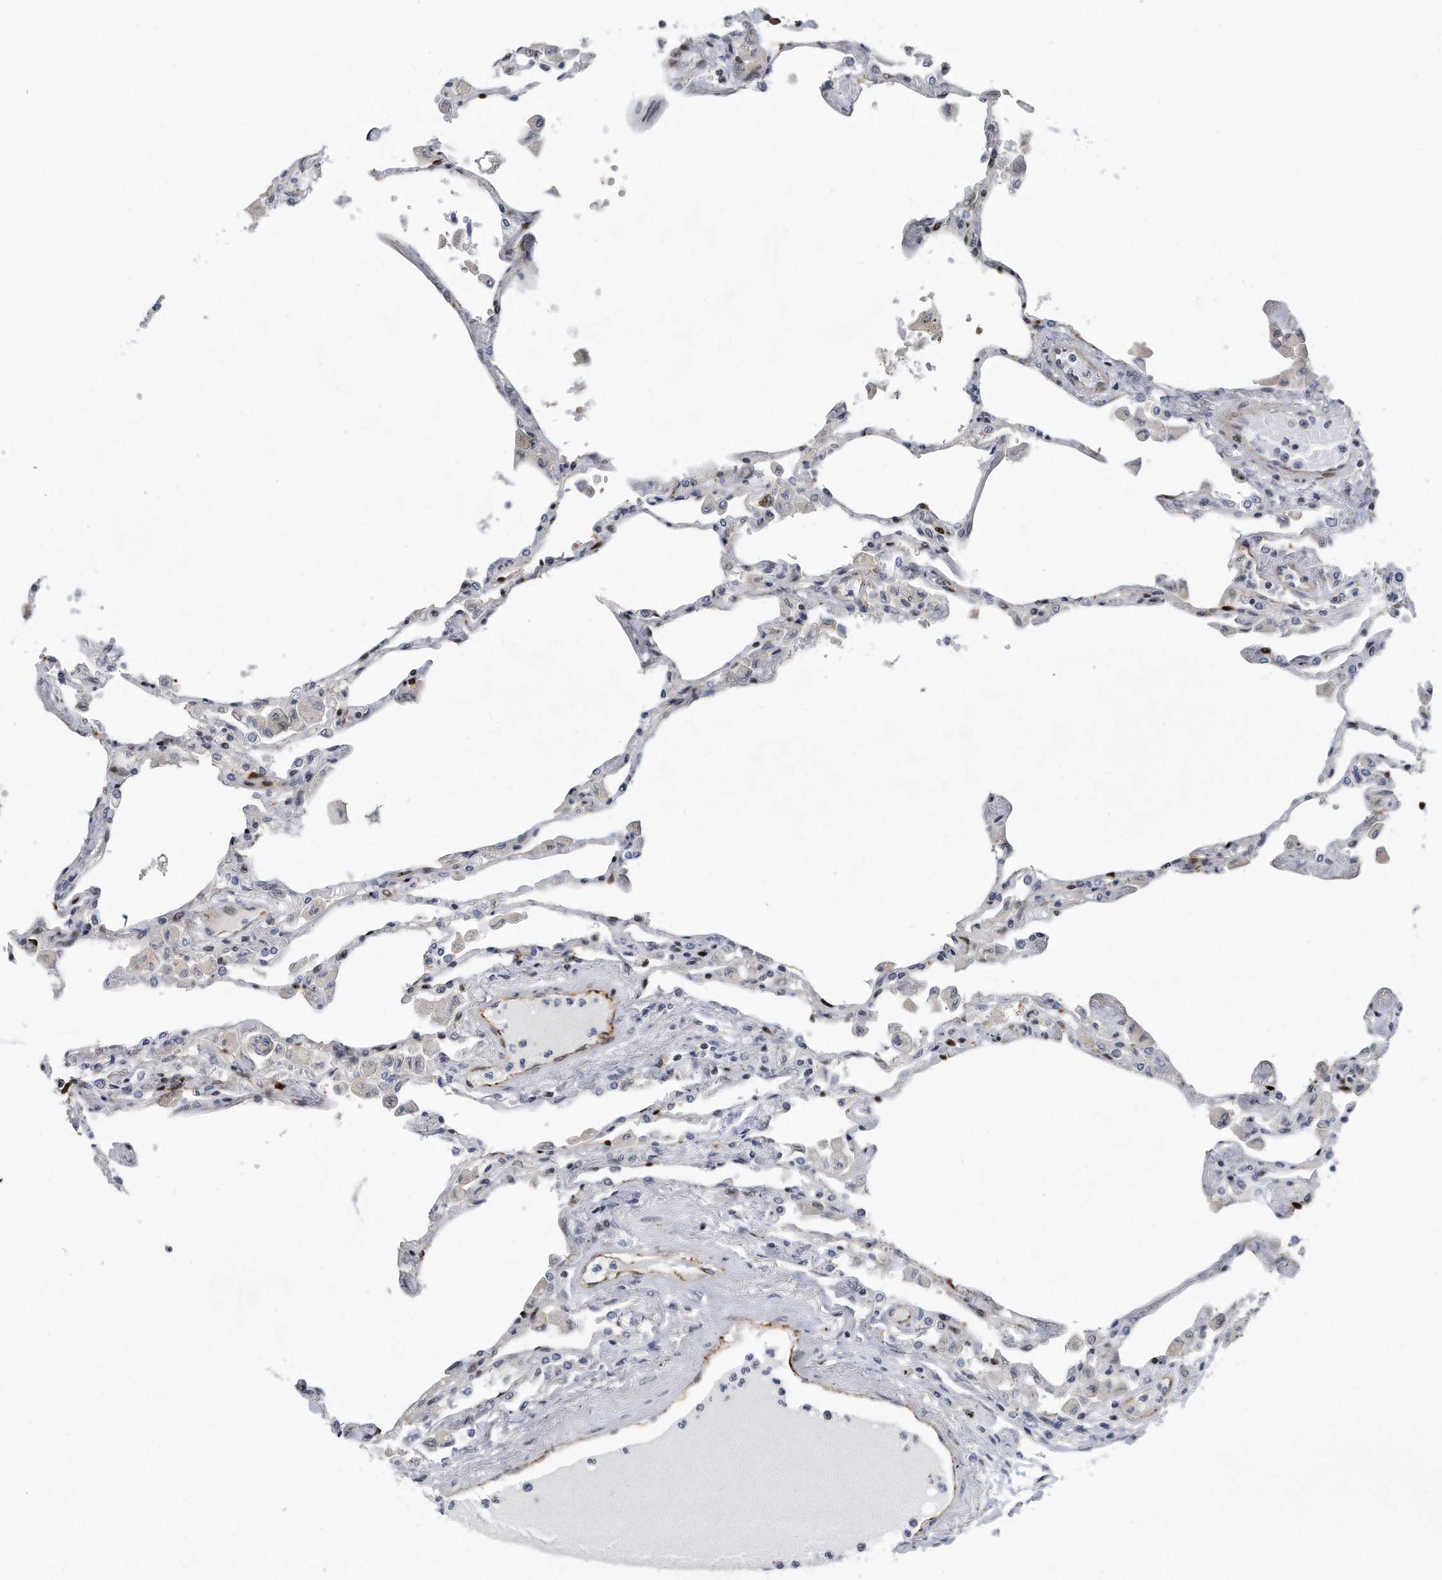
{"staining": {"intensity": "negative", "quantity": "none", "location": "none"}, "tissue": "lung", "cell_type": "Alveolar cells", "image_type": "normal", "snomed": [{"axis": "morphology", "description": "Normal tissue, NOS"}, {"axis": "topography", "description": "Bronchus"}, {"axis": "topography", "description": "Lung"}], "caption": "Photomicrograph shows no protein positivity in alveolar cells of normal lung. (DAB (3,3'-diaminobenzidine) immunohistochemistry, high magnification).", "gene": "PGBD2", "patient": {"sex": "female", "age": 49}}